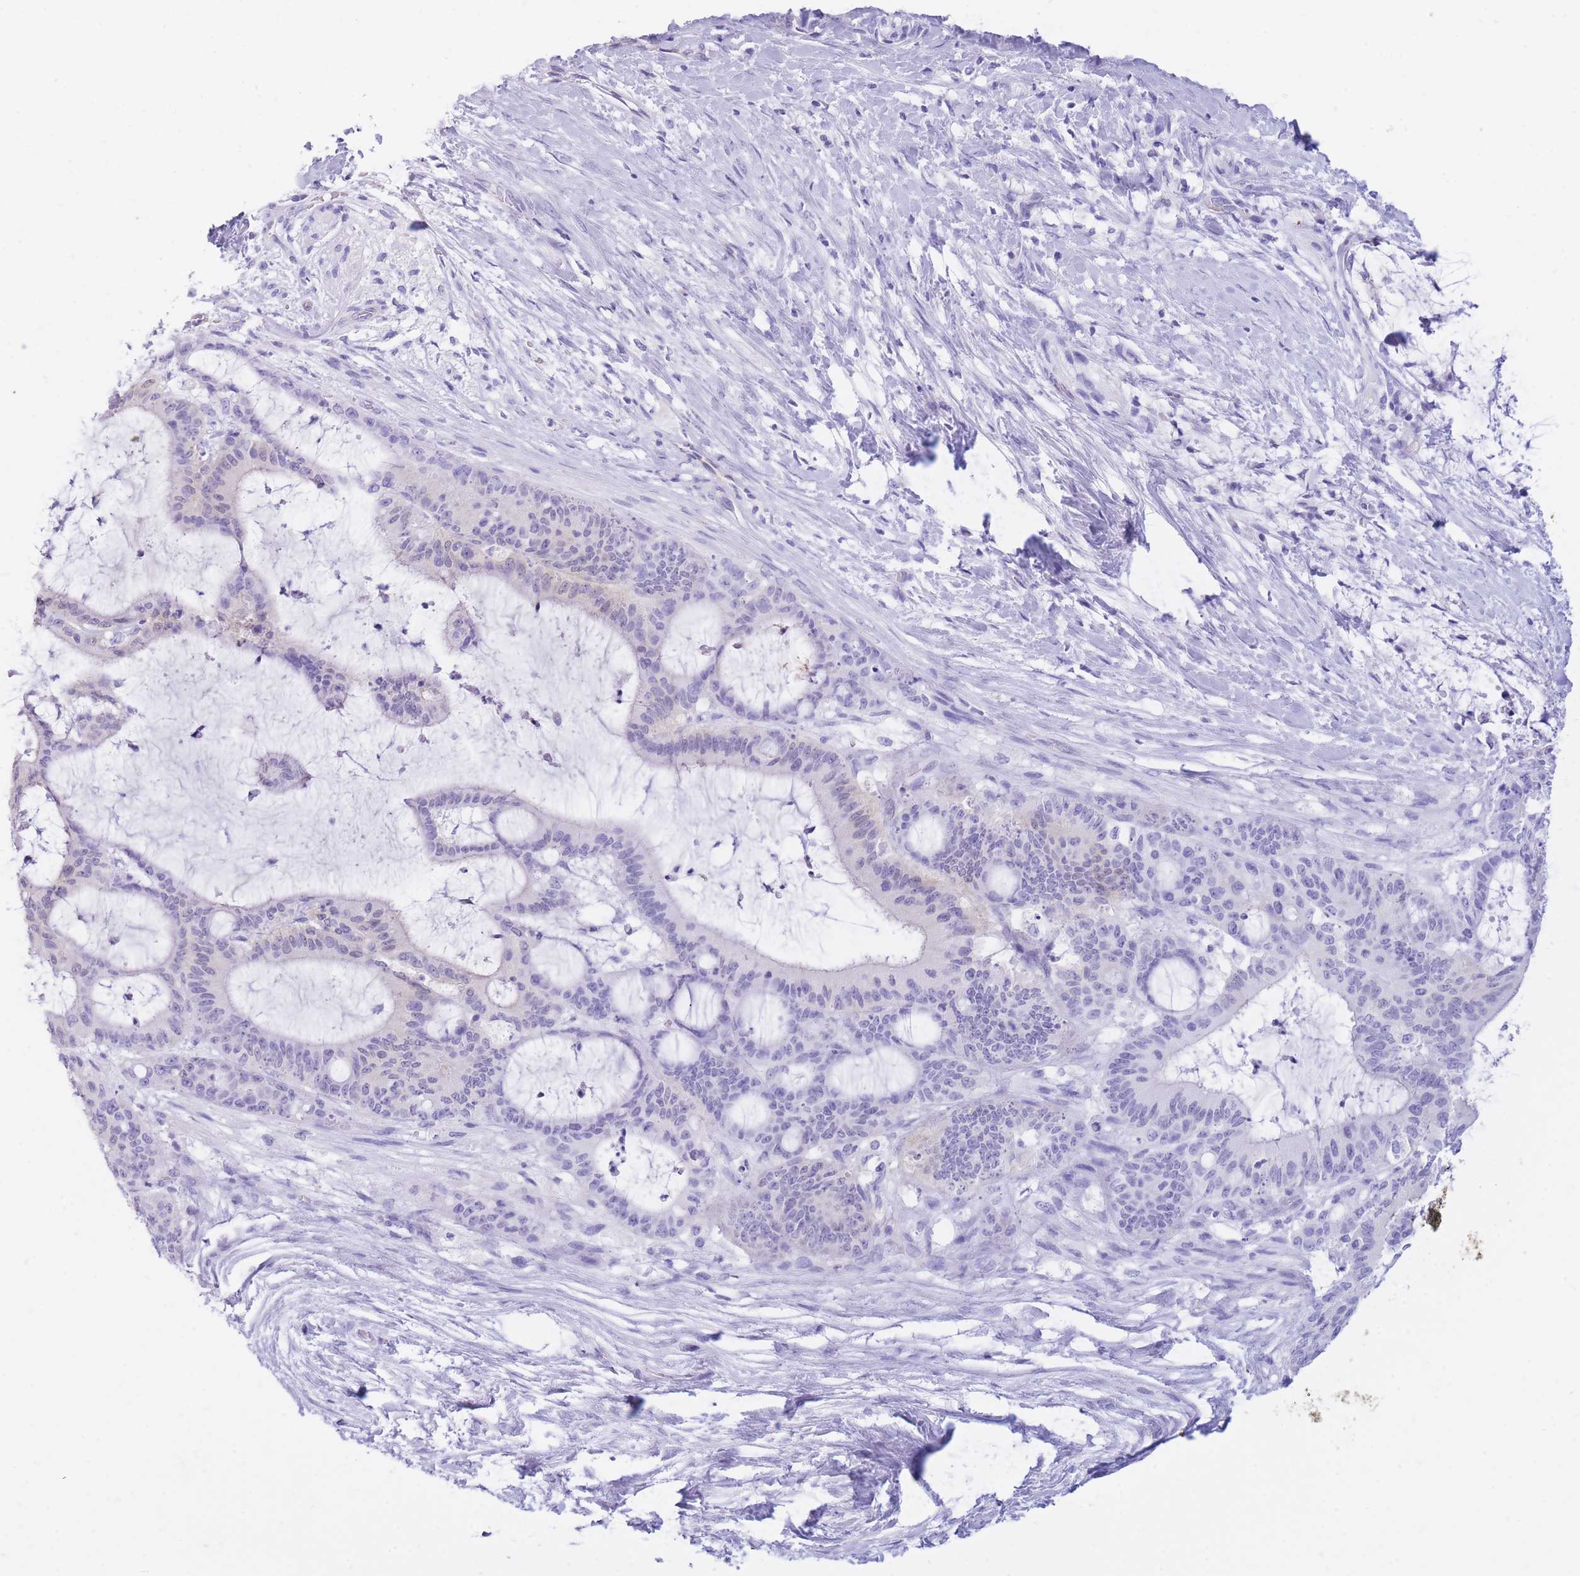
{"staining": {"intensity": "negative", "quantity": "none", "location": "none"}, "tissue": "liver cancer", "cell_type": "Tumor cells", "image_type": "cancer", "snomed": [{"axis": "morphology", "description": "Normal tissue, NOS"}, {"axis": "morphology", "description": "Cholangiocarcinoma"}, {"axis": "topography", "description": "Liver"}, {"axis": "topography", "description": "Peripheral nerve tissue"}], "caption": "A high-resolution photomicrograph shows immunohistochemistry staining of liver cancer (cholangiocarcinoma), which demonstrates no significant staining in tumor cells.", "gene": "SULT1A1", "patient": {"sex": "female", "age": 73}}